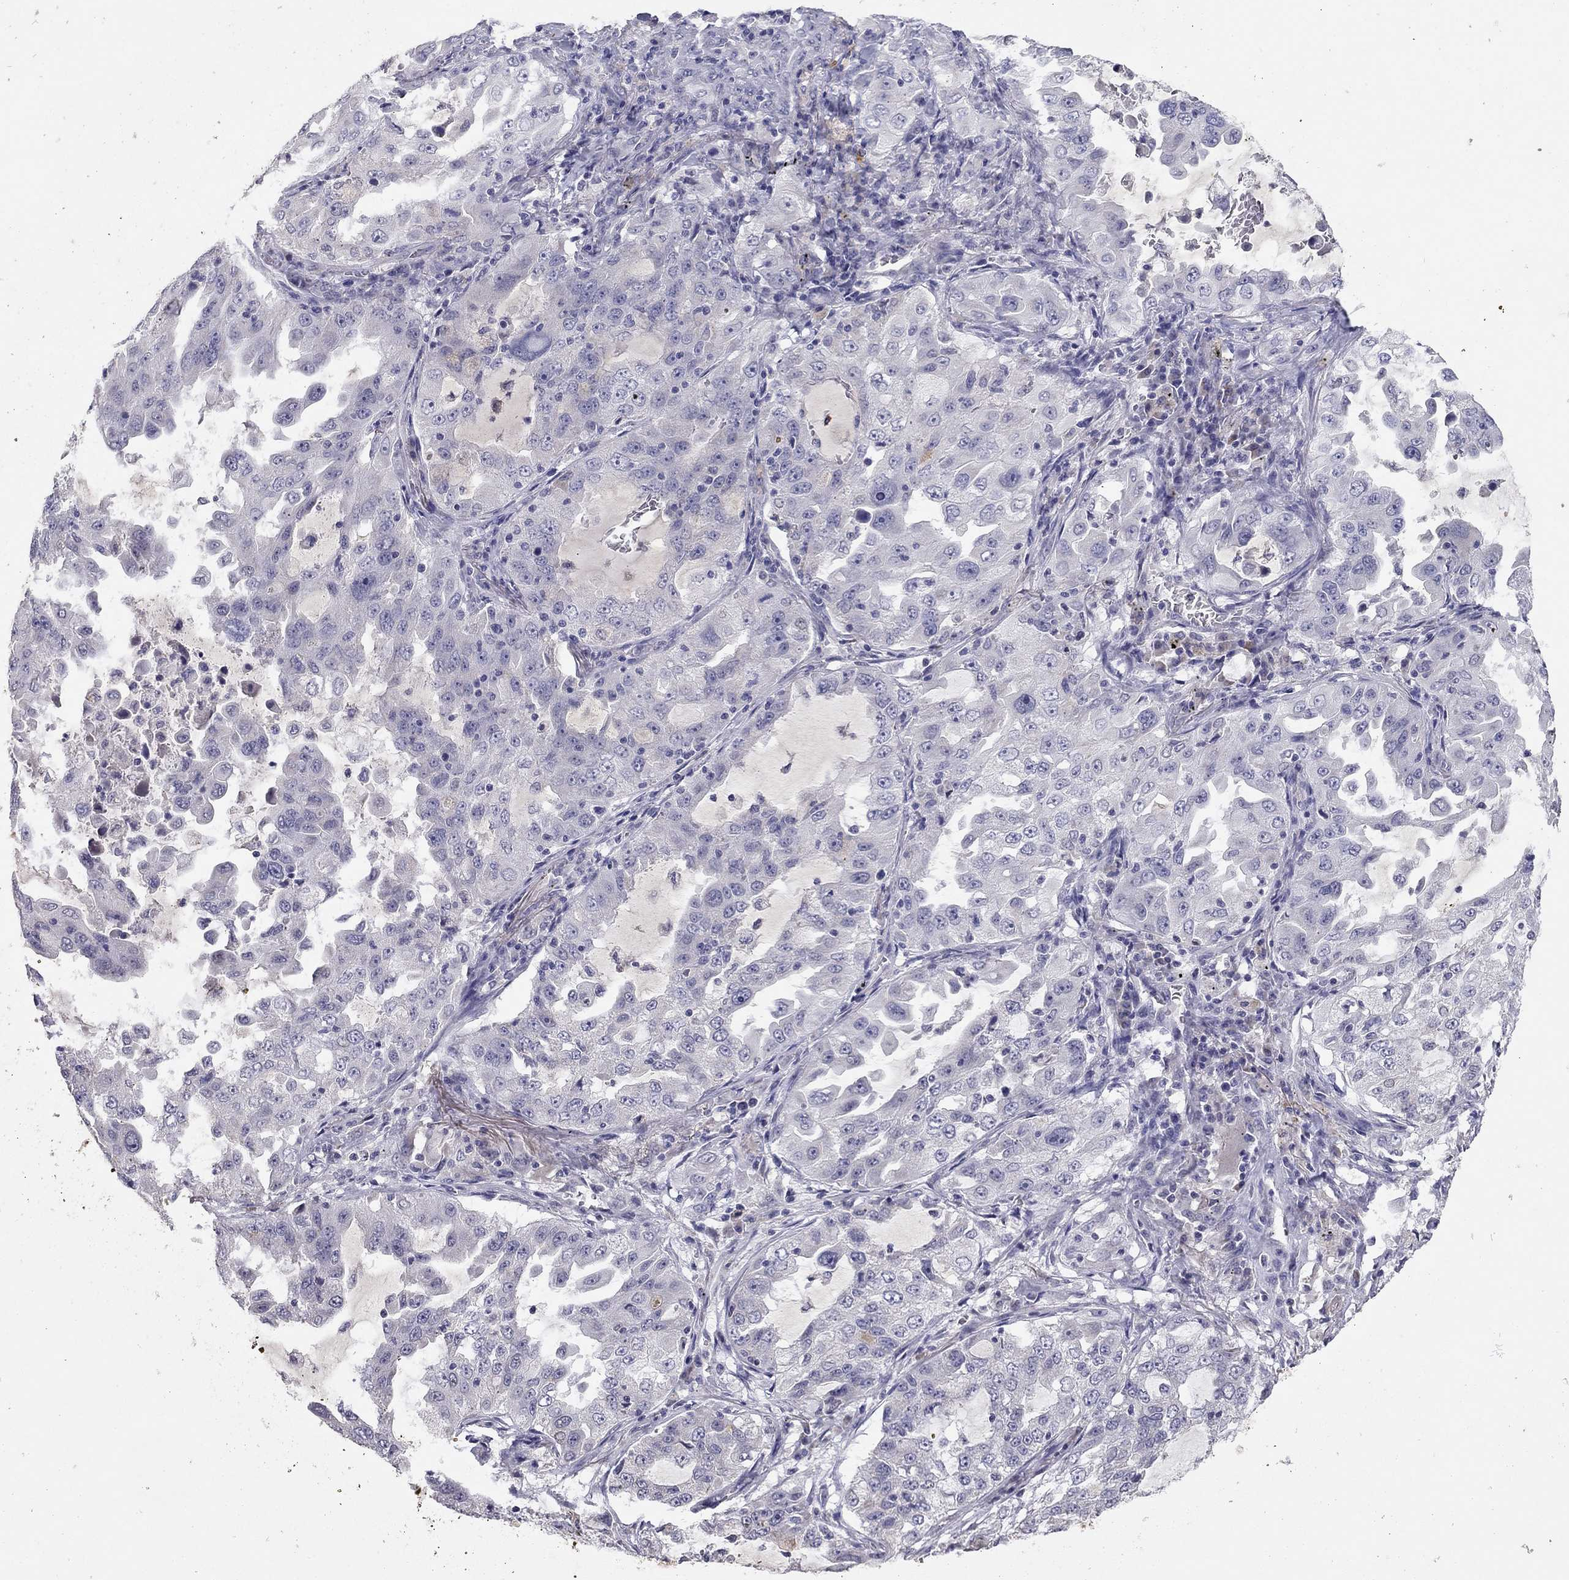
{"staining": {"intensity": "negative", "quantity": "none", "location": "none"}, "tissue": "lung cancer", "cell_type": "Tumor cells", "image_type": "cancer", "snomed": [{"axis": "morphology", "description": "Adenocarcinoma, NOS"}, {"axis": "topography", "description": "Lung"}], "caption": "This micrograph is of lung cancer (adenocarcinoma) stained with immunohistochemistry (IHC) to label a protein in brown with the nuclei are counter-stained blue. There is no staining in tumor cells.", "gene": "SCARB1", "patient": {"sex": "female", "age": 61}}